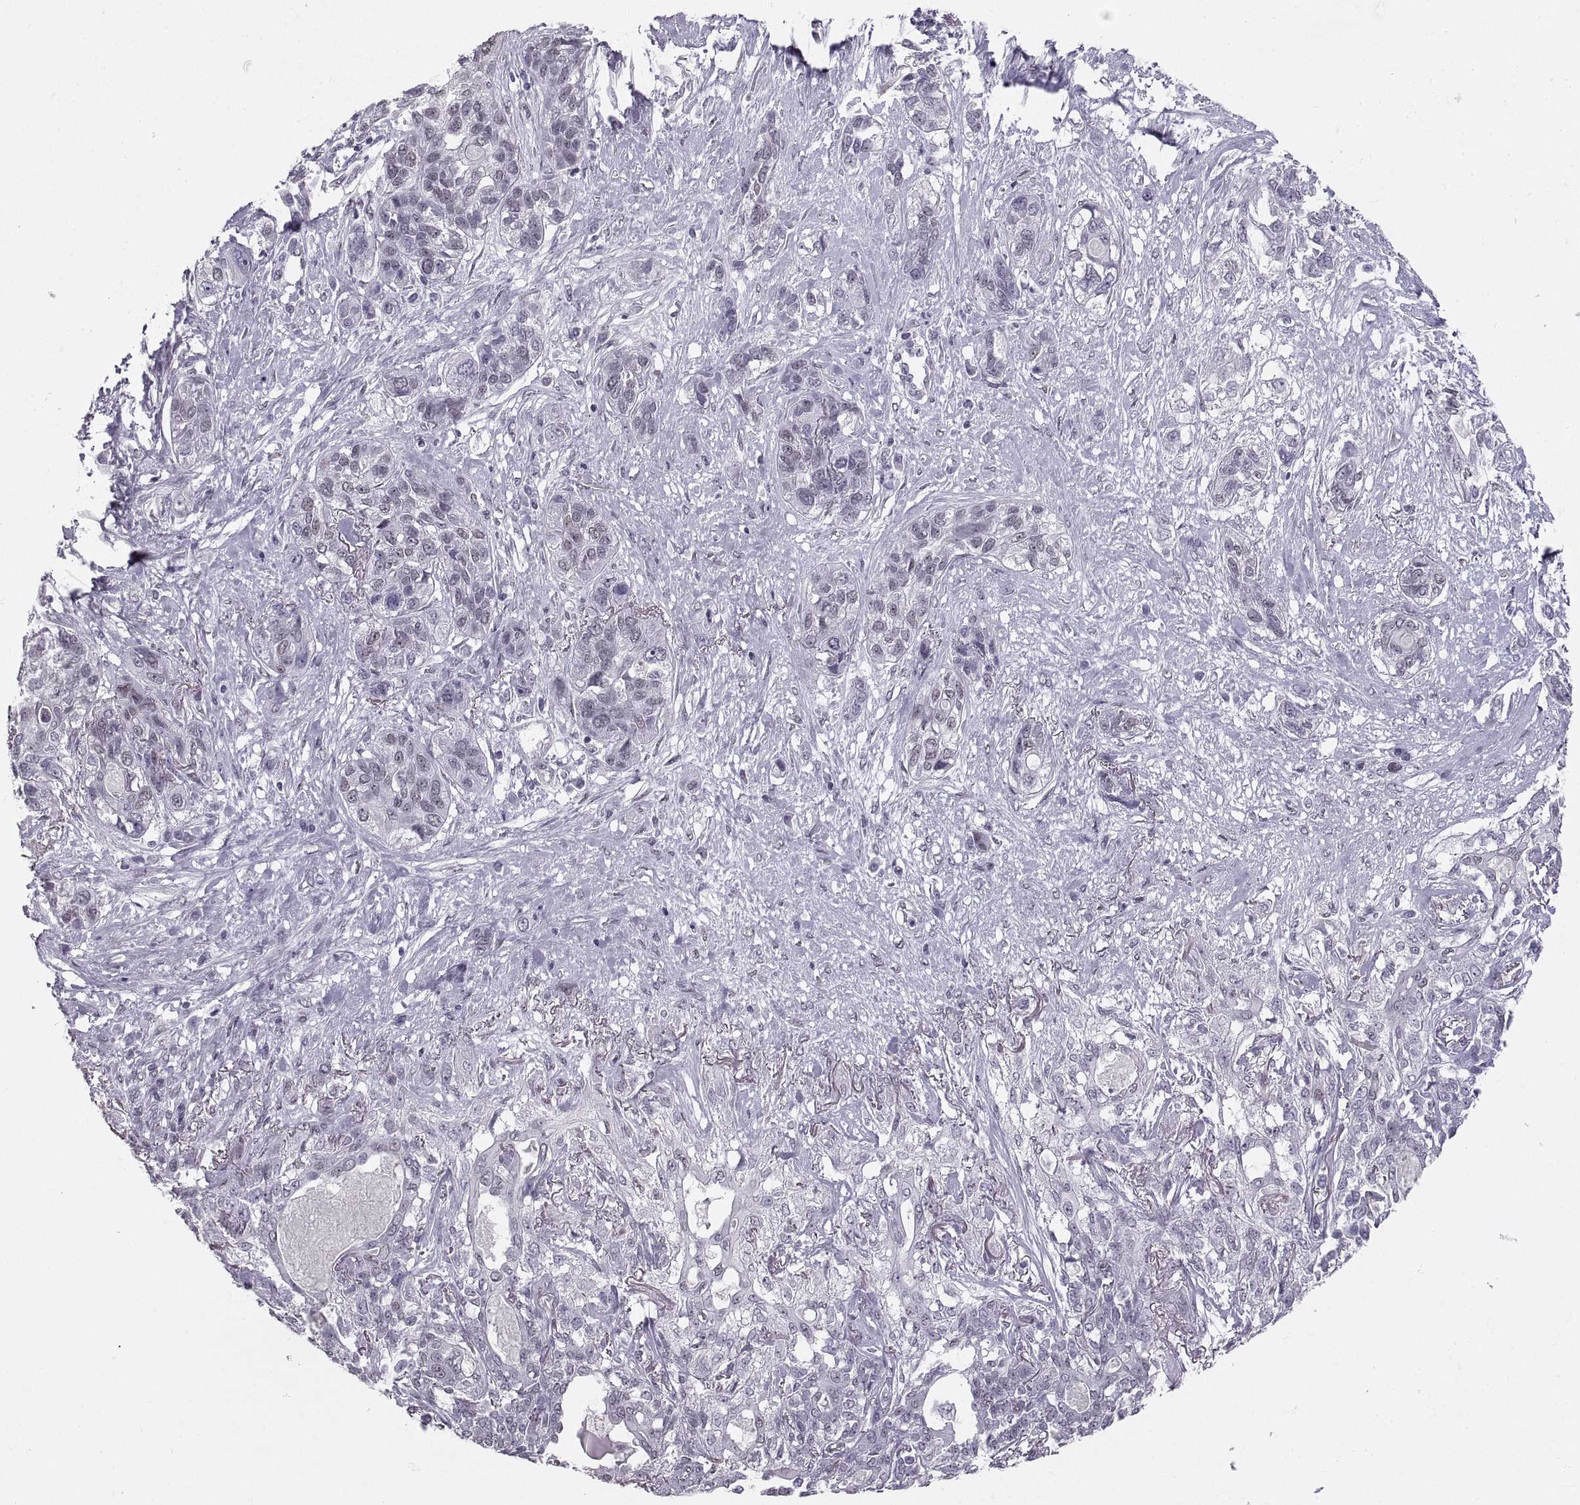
{"staining": {"intensity": "negative", "quantity": "none", "location": "none"}, "tissue": "lung cancer", "cell_type": "Tumor cells", "image_type": "cancer", "snomed": [{"axis": "morphology", "description": "Squamous cell carcinoma, NOS"}, {"axis": "topography", "description": "Lung"}], "caption": "High power microscopy photomicrograph of an IHC histopathology image of lung squamous cell carcinoma, revealing no significant expression in tumor cells.", "gene": "NANOS3", "patient": {"sex": "female", "age": 70}}